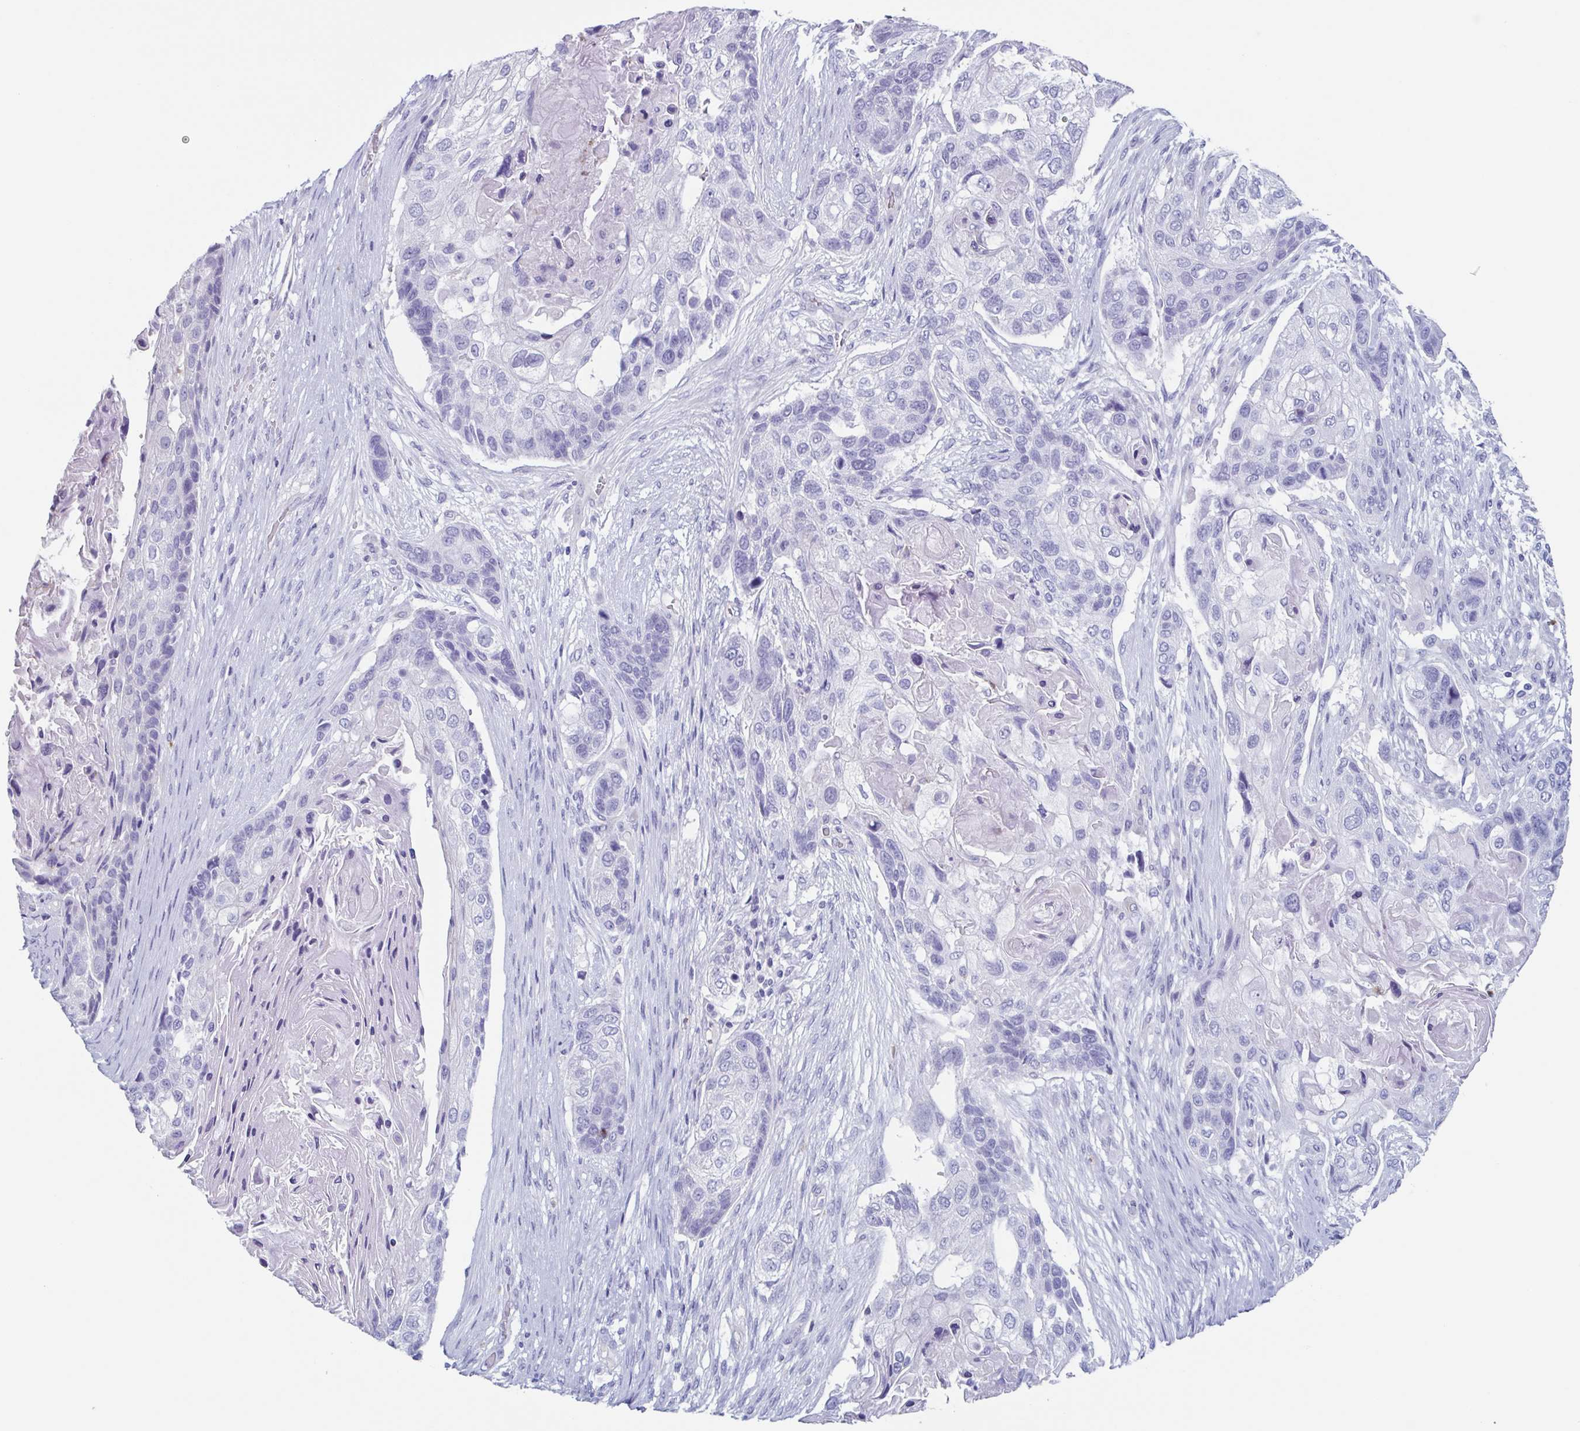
{"staining": {"intensity": "negative", "quantity": "none", "location": "none"}, "tissue": "lung cancer", "cell_type": "Tumor cells", "image_type": "cancer", "snomed": [{"axis": "morphology", "description": "Squamous cell carcinoma, NOS"}, {"axis": "topography", "description": "Lung"}], "caption": "This is an IHC image of human squamous cell carcinoma (lung). There is no expression in tumor cells.", "gene": "BPI", "patient": {"sex": "male", "age": 69}}